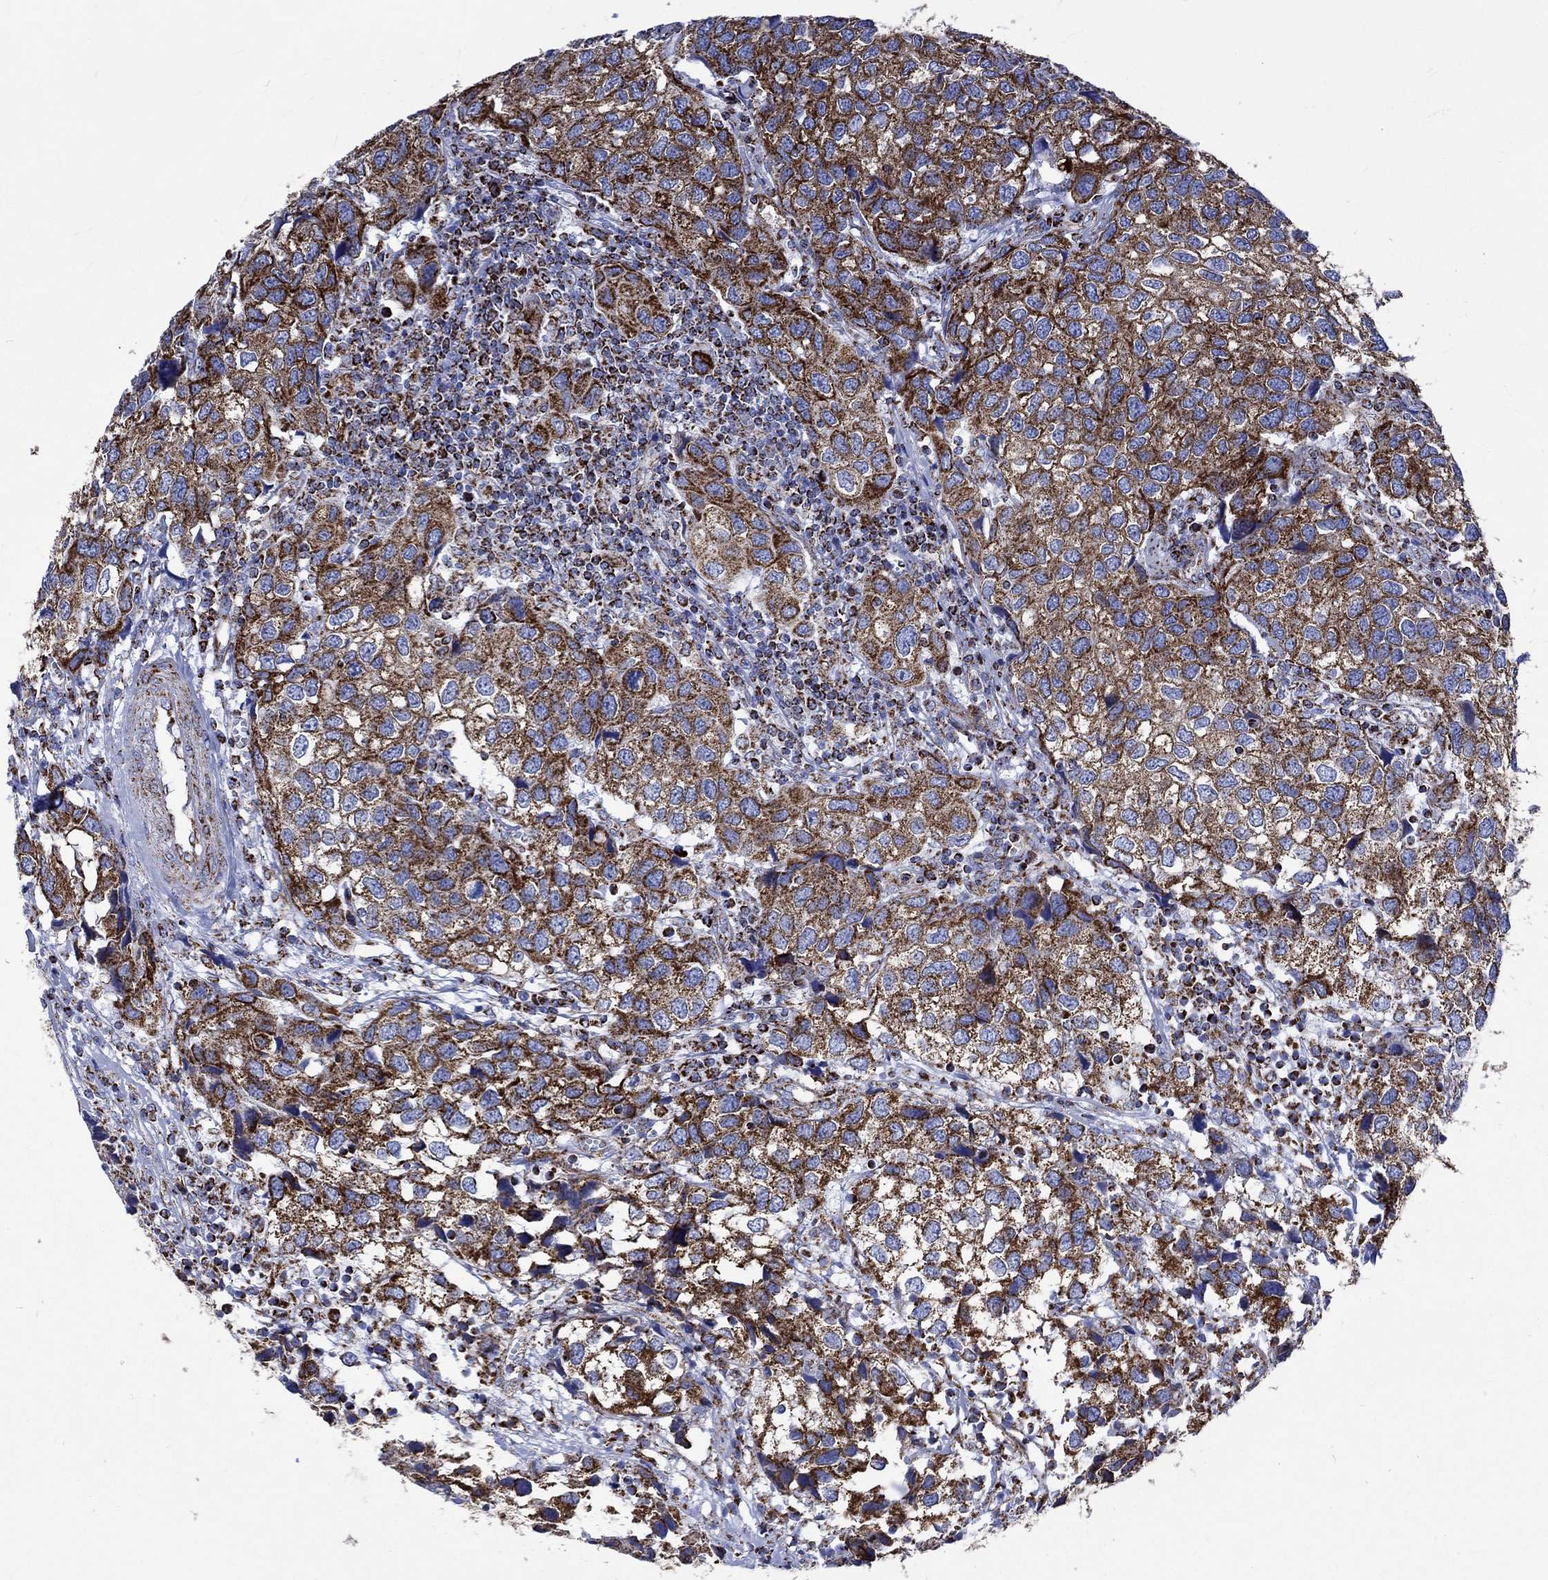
{"staining": {"intensity": "strong", "quantity": ">75%", "location": "cytoplasmic/membranous"}, "tissue": "urothelial cancer", "cell_type": "Tumor cells", "image_type": "cancer", "snomed": [{"axis": "morphology", "description": "Urothelial carcinoma, High grade"}, {"axis": "topography", "description": "Urinary bladder"}], "caption": "An image of human urothelial carcinoma (high-grade) stained for a protein demonstrates strong cytoplasmic/membranous brown staining in tumor cells.", "gene": "RCE1", "patient": {"sex": "male", "age": 79}}